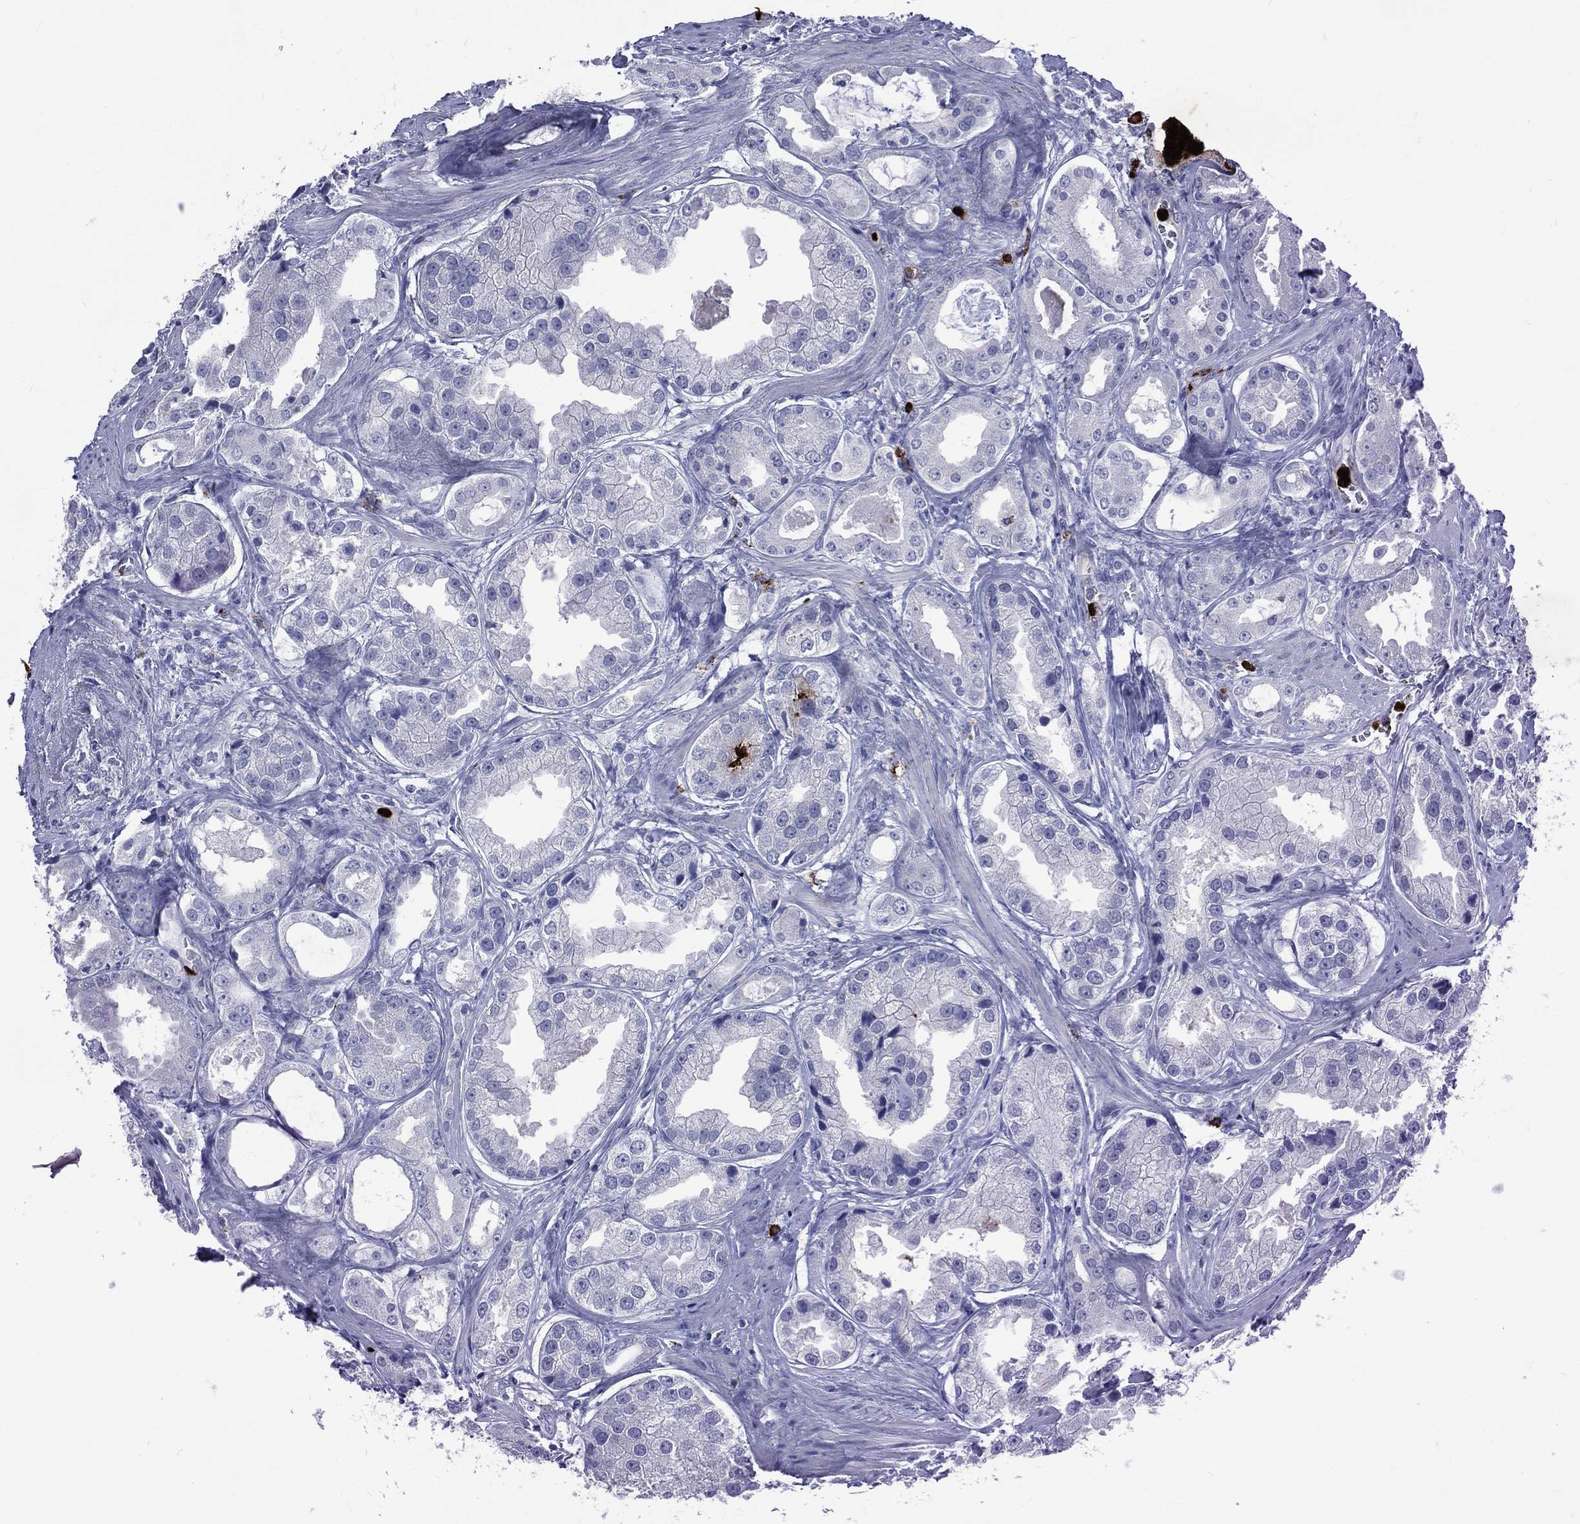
{"staining": {"intensity": "negative", "quantity": "none", "location": "none"}, "tissue": "prostate cancer", "cell_type": "Tumor cells", "image_type": "cancer", "snomed": [{"axis": "morphology", "description": "Adenocarcinoma, NOS"}, {"axis": "topography", "description": "Prostate"}], "caption": "Immunohistochemical staining of human adenocarcinoma (prostate) shows no significant staining in tumor cells.", "gene": "ELANE", "patient": {"sex": "male", "age": 61}}